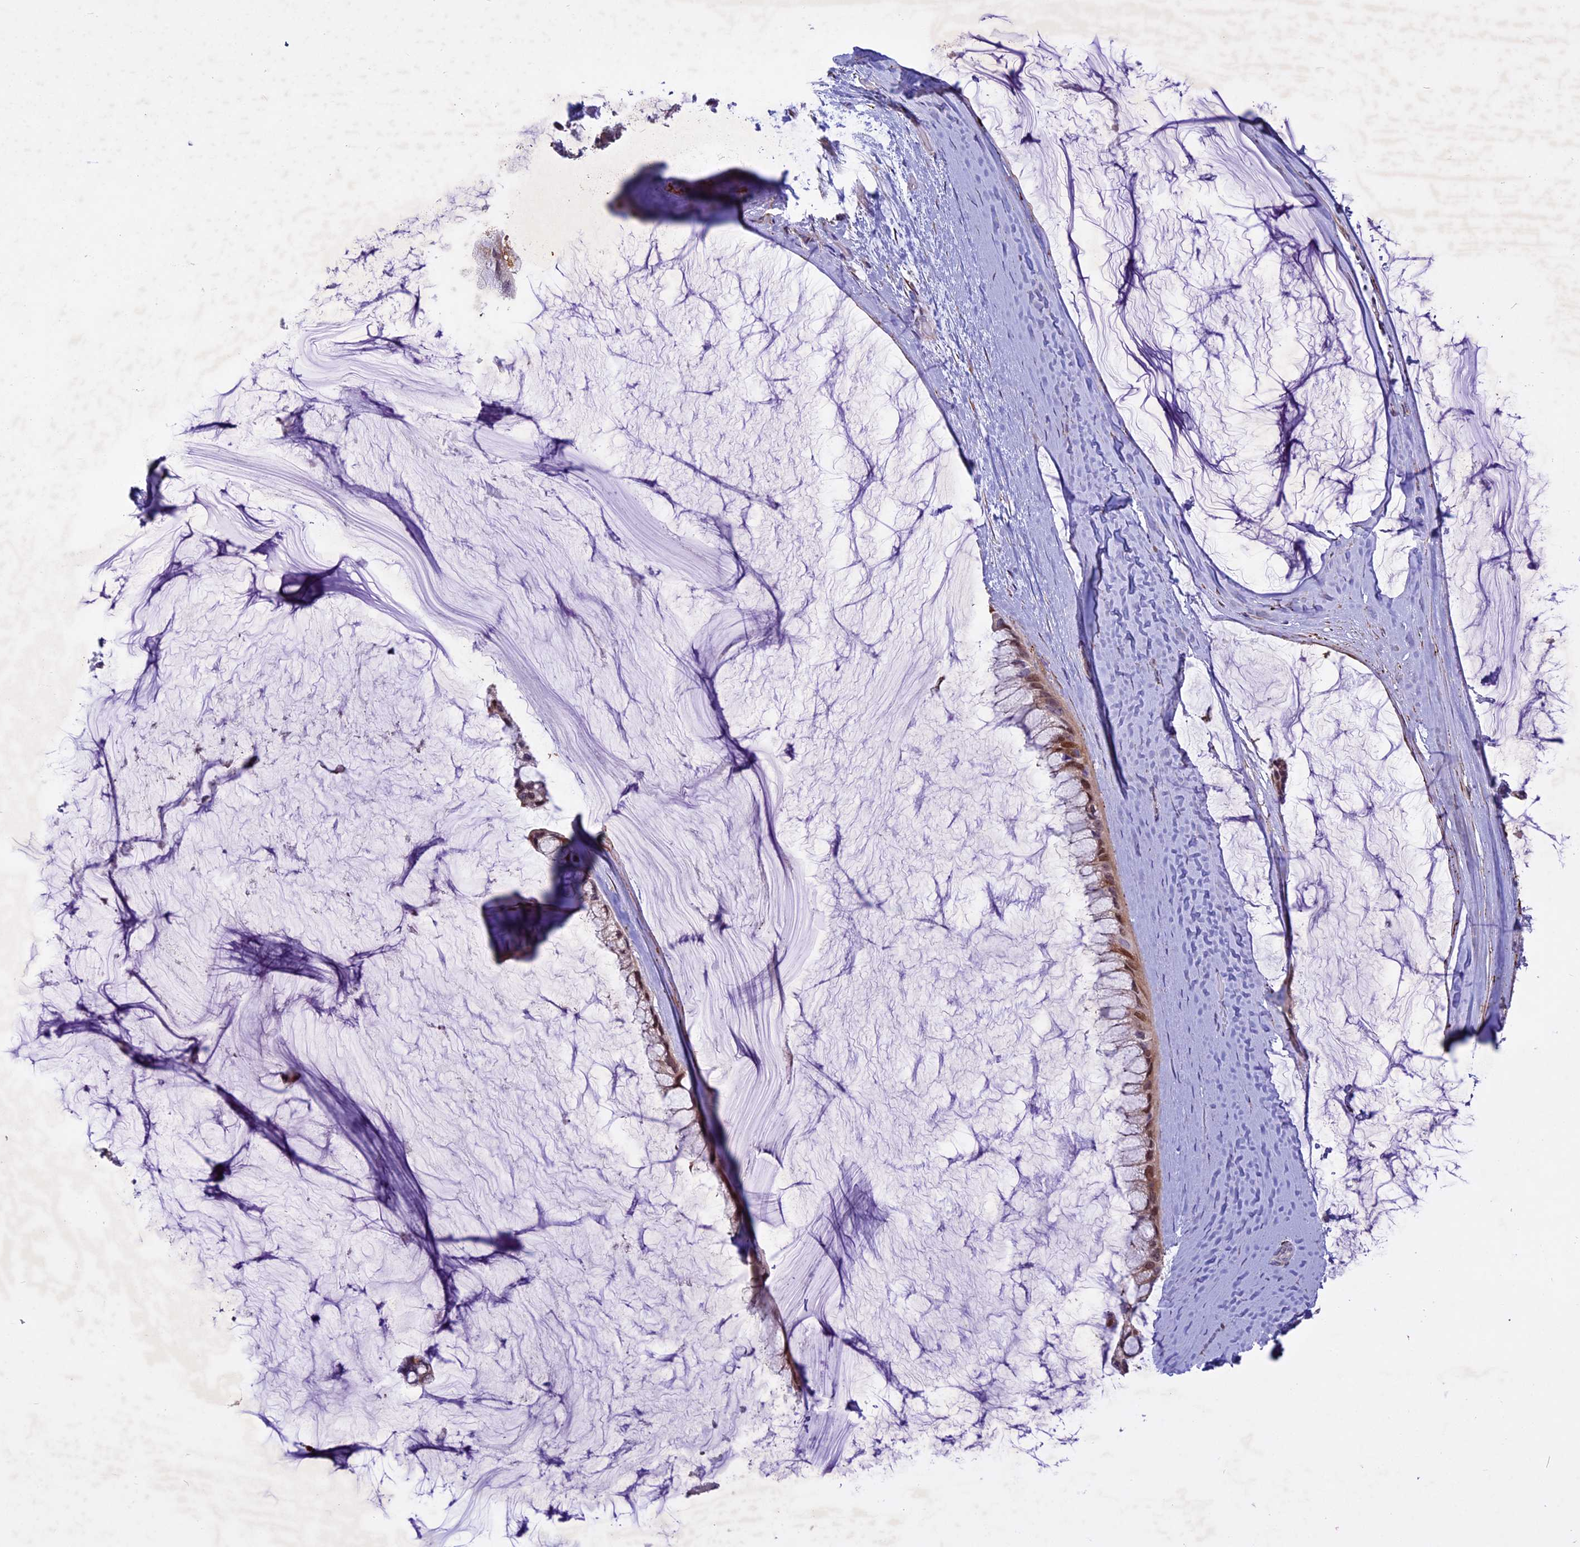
{"staining": {"intensity": "moderate", "quantity": ">75%", "location": "cytoplasmic/membranous,nuclear"}, "tissue": "ovarian cancer", "cell_type": "Tumor cells", "image_type": "cancer", "snomed": [{"axis": "morphology", "description": "Cystadenocarcinoma, mucinous, NOS"}, {"axis": "topography", "description": "Ovary"}], "caption": "IHC photomicrograph of mucinous cystadenocarcinoma (ovarian) stained for a protein (brown), which displays medium levels of moderate cytoplasmic/membranous and nuclear positivity in about >75% of tumor cells.", "gene": "MIEF2", "patient": {"sex": "female", "age": 39}}